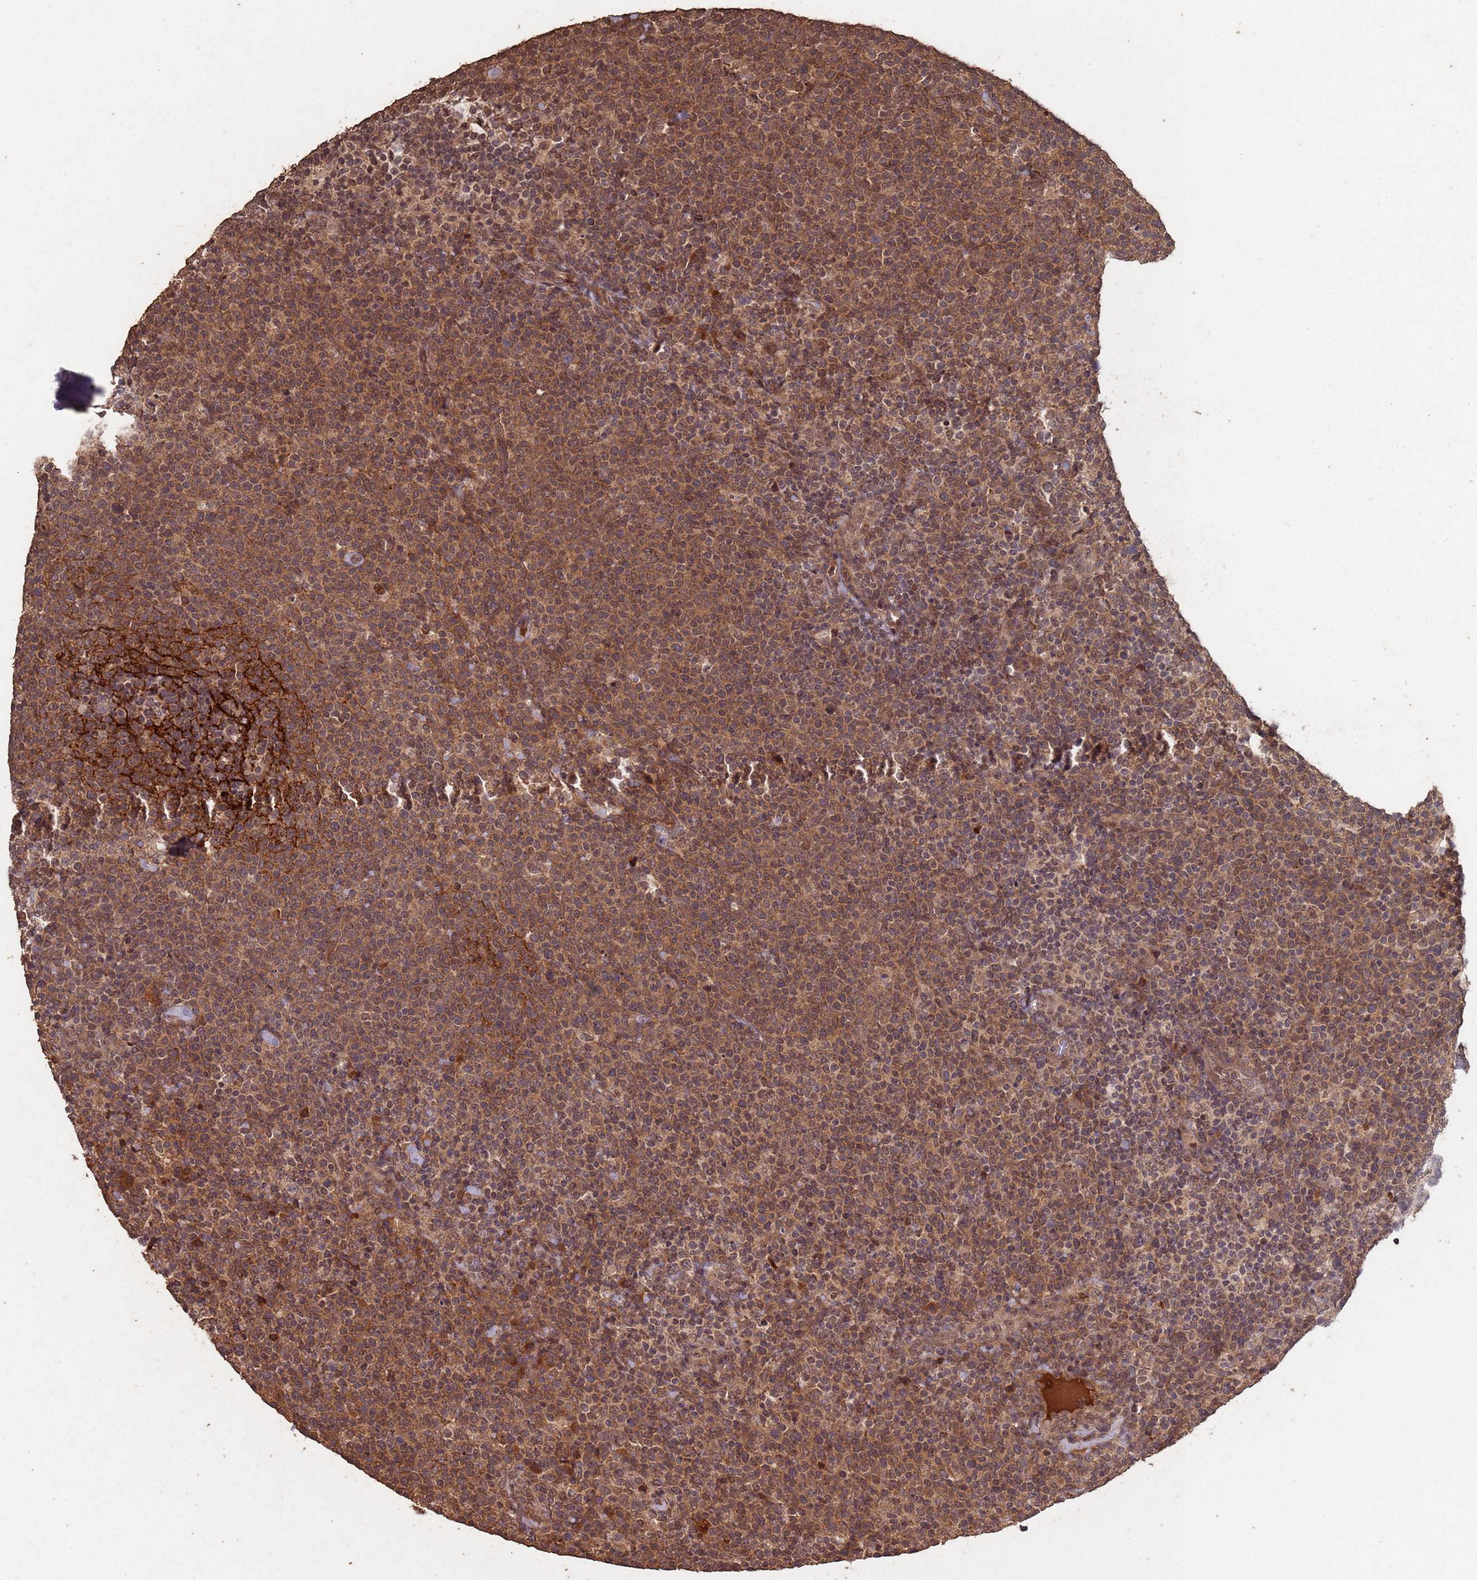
{"staining": {"intensity": "moderate", "quantity": ">75%", "location": "cytoplasmic/membranous,nuclear"}, "tissue": "lymphoma", "cell_type": "Tumor cells", "image_type": "cancer", "snomed": [{"axis": "morphology", "description": "Malignant lymphoma, non-Hodgkin's type, High grade"}, {"axis": "topography", "description": "Lymph node"}], "caption": "Lymphoma stained for a protein exhibits moderate cytoplasmic/membranous and nuclear positivity in tumor cells.", "gene": "FRAT1", "patient": {"sex": "male", "age": 61}}